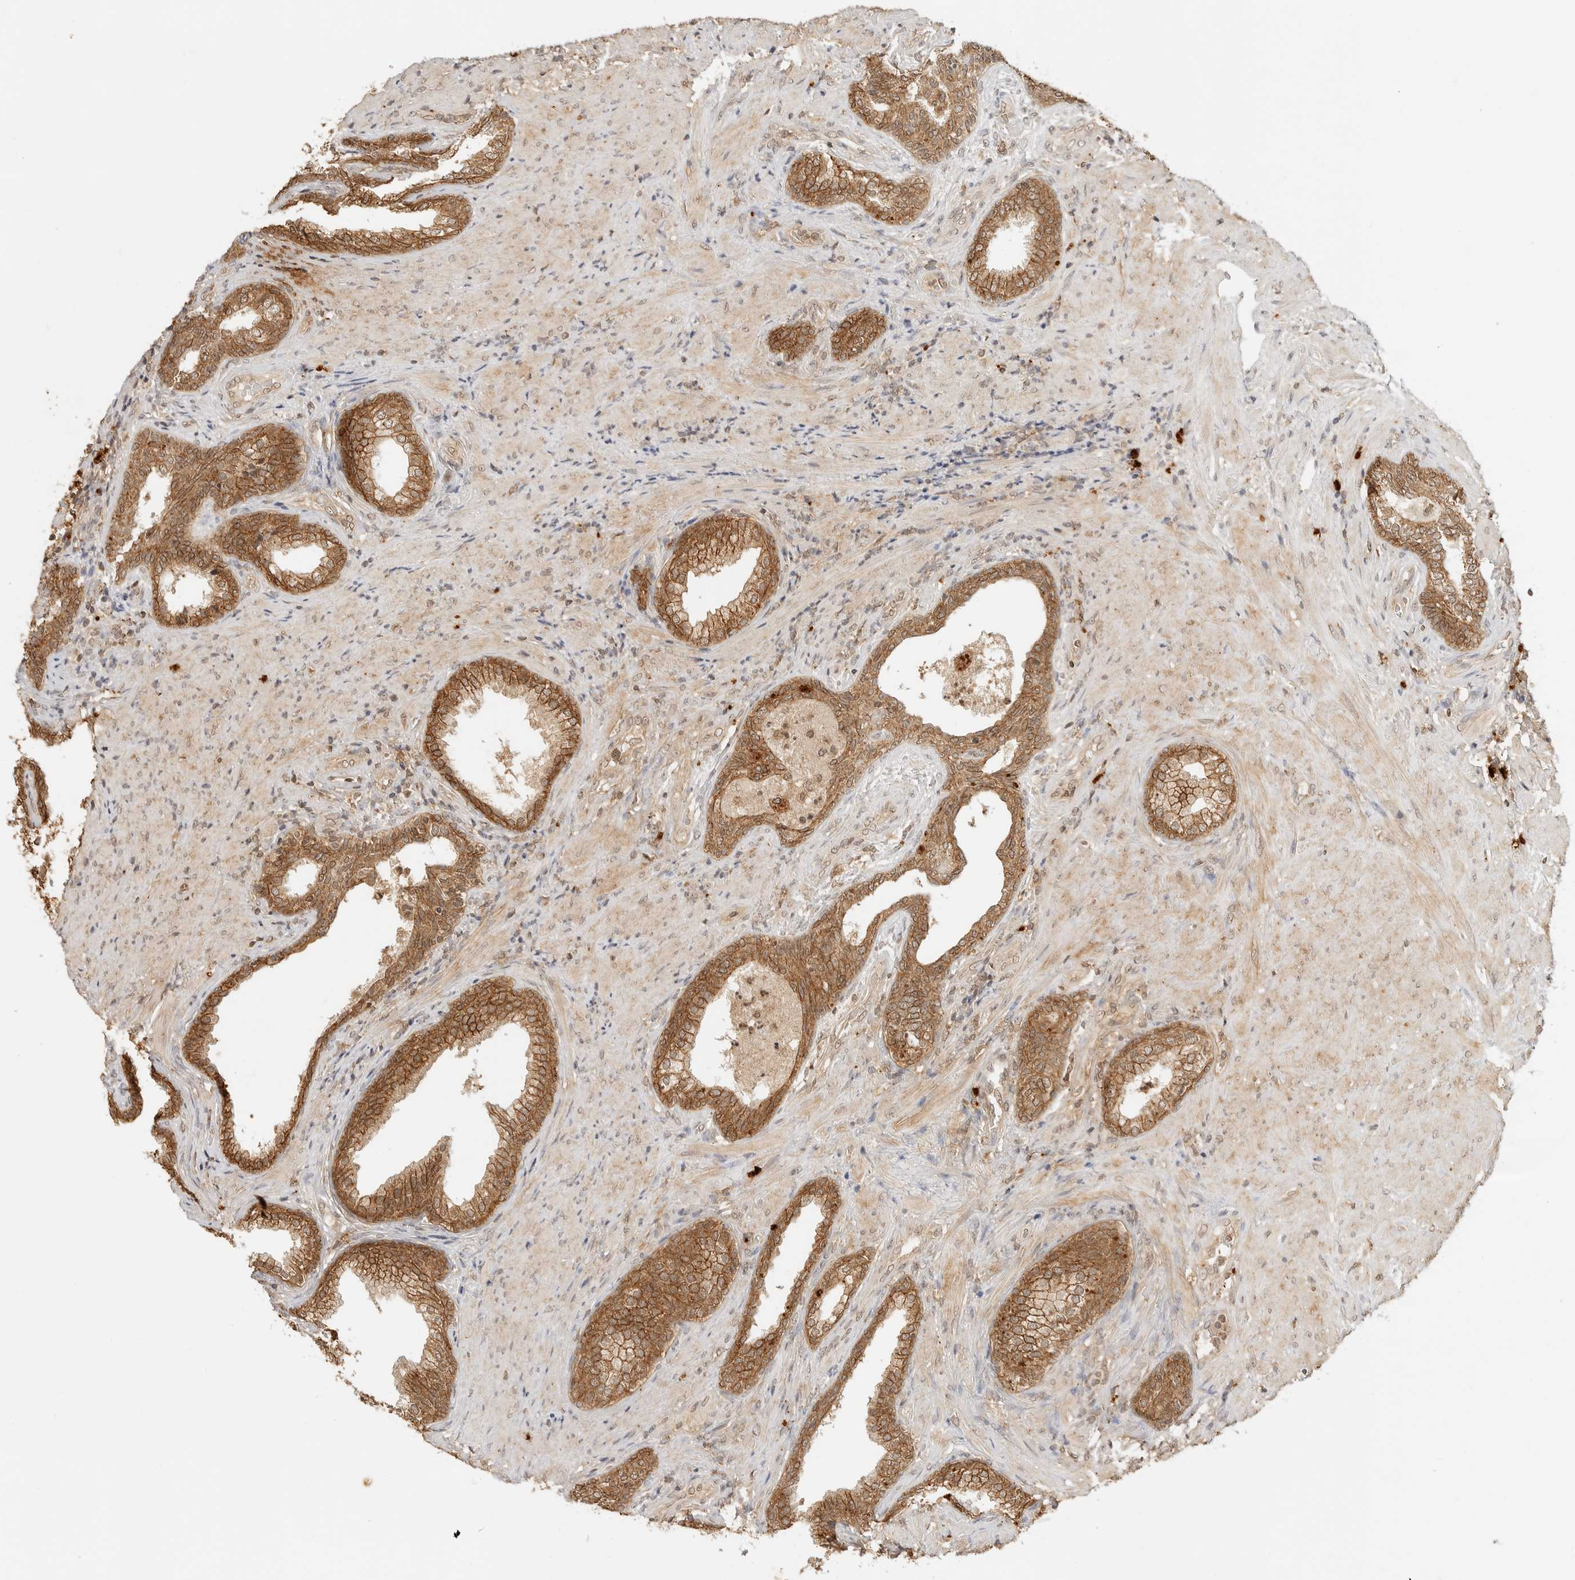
{"staining": {"intensity": "strong", "quantity": ">75%", "location": "cytoplasmic/membranous"}, "tissue": "prostate", "cell_type": "Glandular cells", "image_type": "normal", "snomed": [{"axis": "morphology", "description": "Normal tissue, NOS"}, {"axis": "topography", "description": "Prostate"}], "caption": "Glandular cells display high levels of strong cytoplasmic/membranous positivity in about >75% of cells in unremarkable human prostate. The protein is stained brown, and the nuclei are stained in blue (DAB (3,3'-diaminobenzidine) IHC with brightfield microscopy, high magnification).", "gene": "EPHA1", "patient": {"sex": "male", "age": 76}}